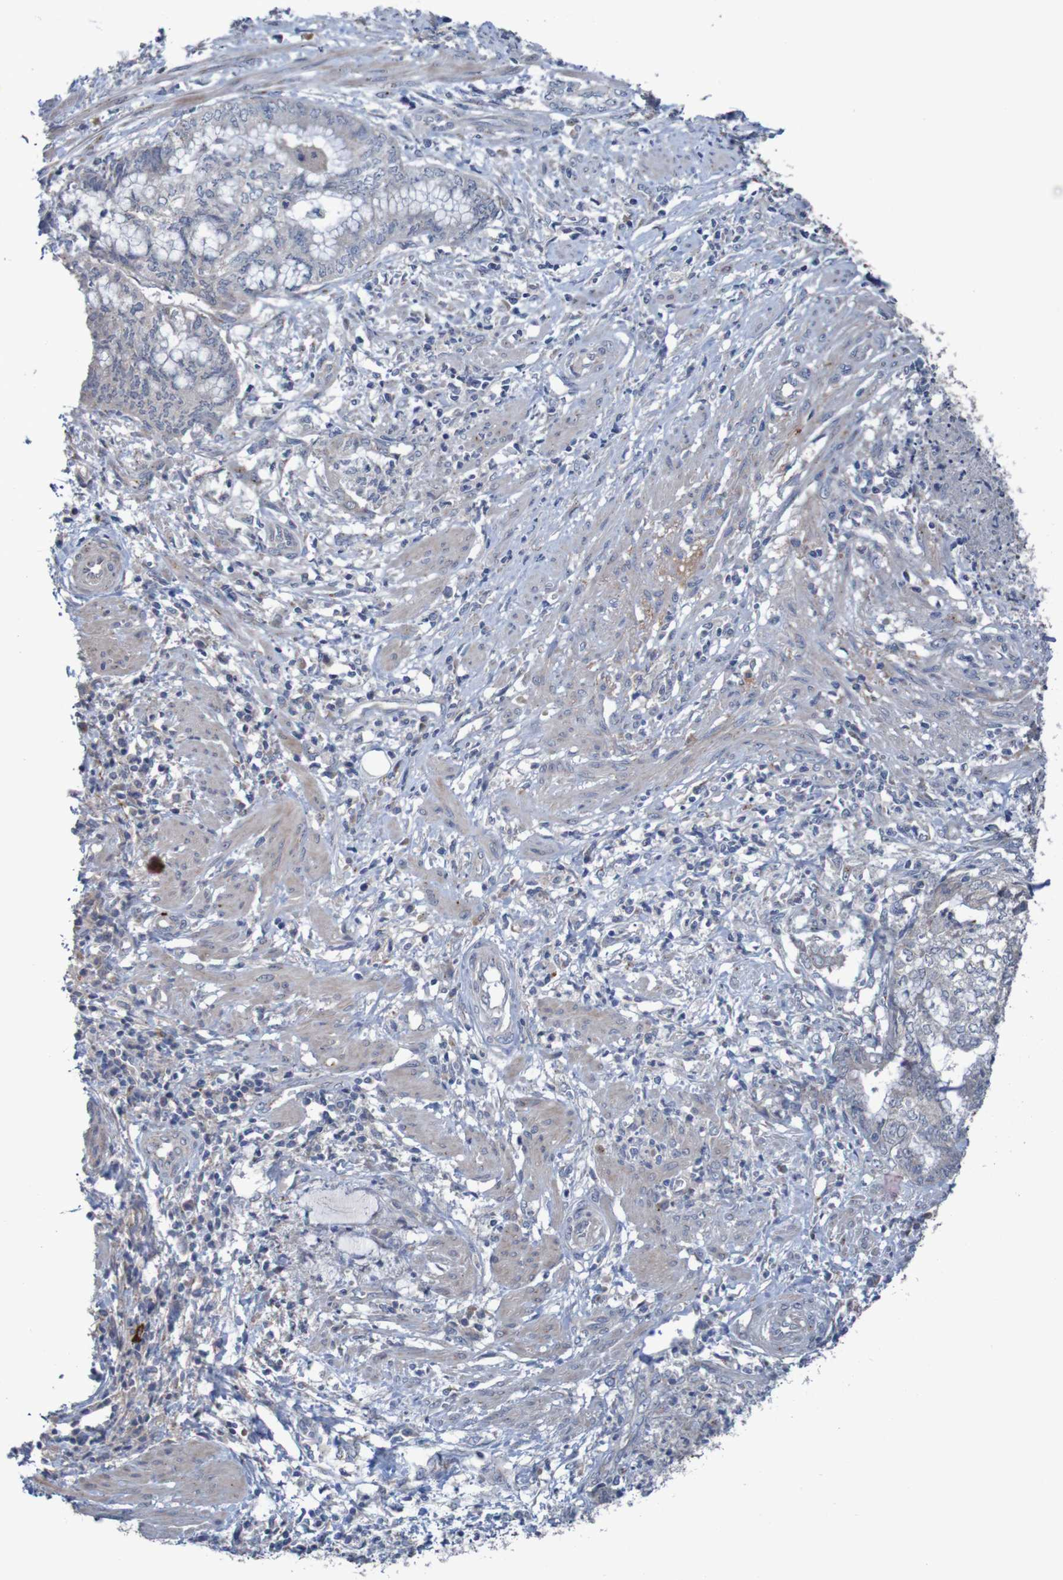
{"staining": {"intensity": "weak", "quantity": ">75%", "location": "cytoplasmic/membranous"}, "tissue": "endometrial cancer", "cell_type": "Tumor cells", "image_type": "cancer", "snomed": [{"axis": "morphology", "description": "Necrosis, NOS"}, {"axis": "morphology", "description": "Adenocarcinoma, NOS"}, {"axis": "topography", "description": "Endometrium"}], "caption": "Endometrial cancer tissue displays weak cytoplasmic/membranous positivity in approximately >75% of tumor cells, visualized by immunohistochemistry. (DAB (3,3'-diaminobenzidine) IHC, brown staining for protein, blue staining for nuclei).", "gene": "ANGPT4", "patient": {"sex": "female", "age": 79}}